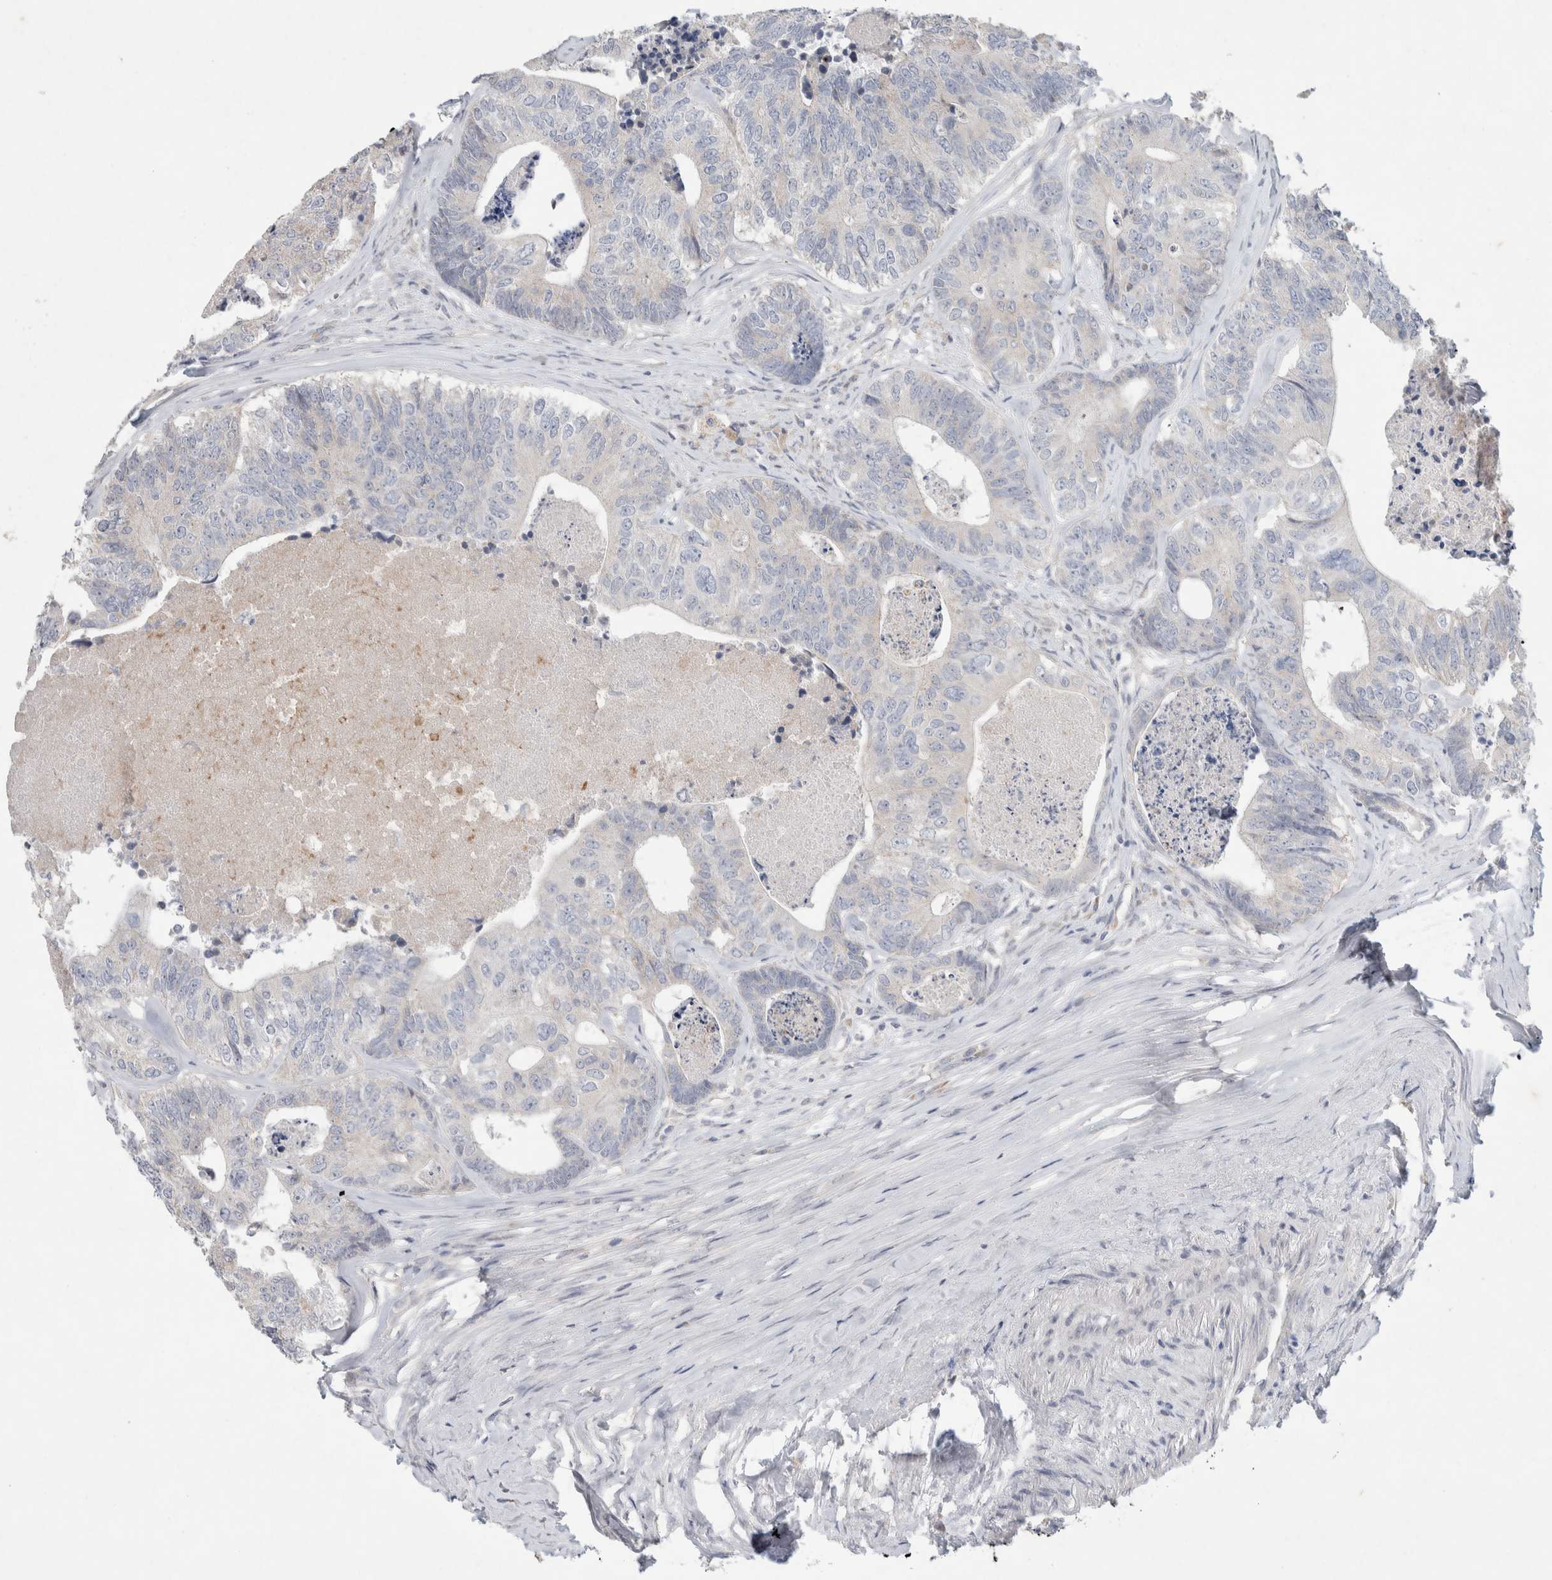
{"staining": {"intensity": "negative", "quantity": "none", "location": "none"}, "tissue": "colorectal cancer", "cell_type": "Tumor cells", "image_type": "cancer", "snomed": [{"axis": "morphology", "description": "Adenocarcinoma, NOS"}, {"axis": "topography", "description": "Colon"}], "caption": "Immunohistochemical staining of human colorectal adenocarcinoma shows no significant positivity in tumor cells.", "gene": "CMTM4", "patient": {"sex": "female", "age": 67}}